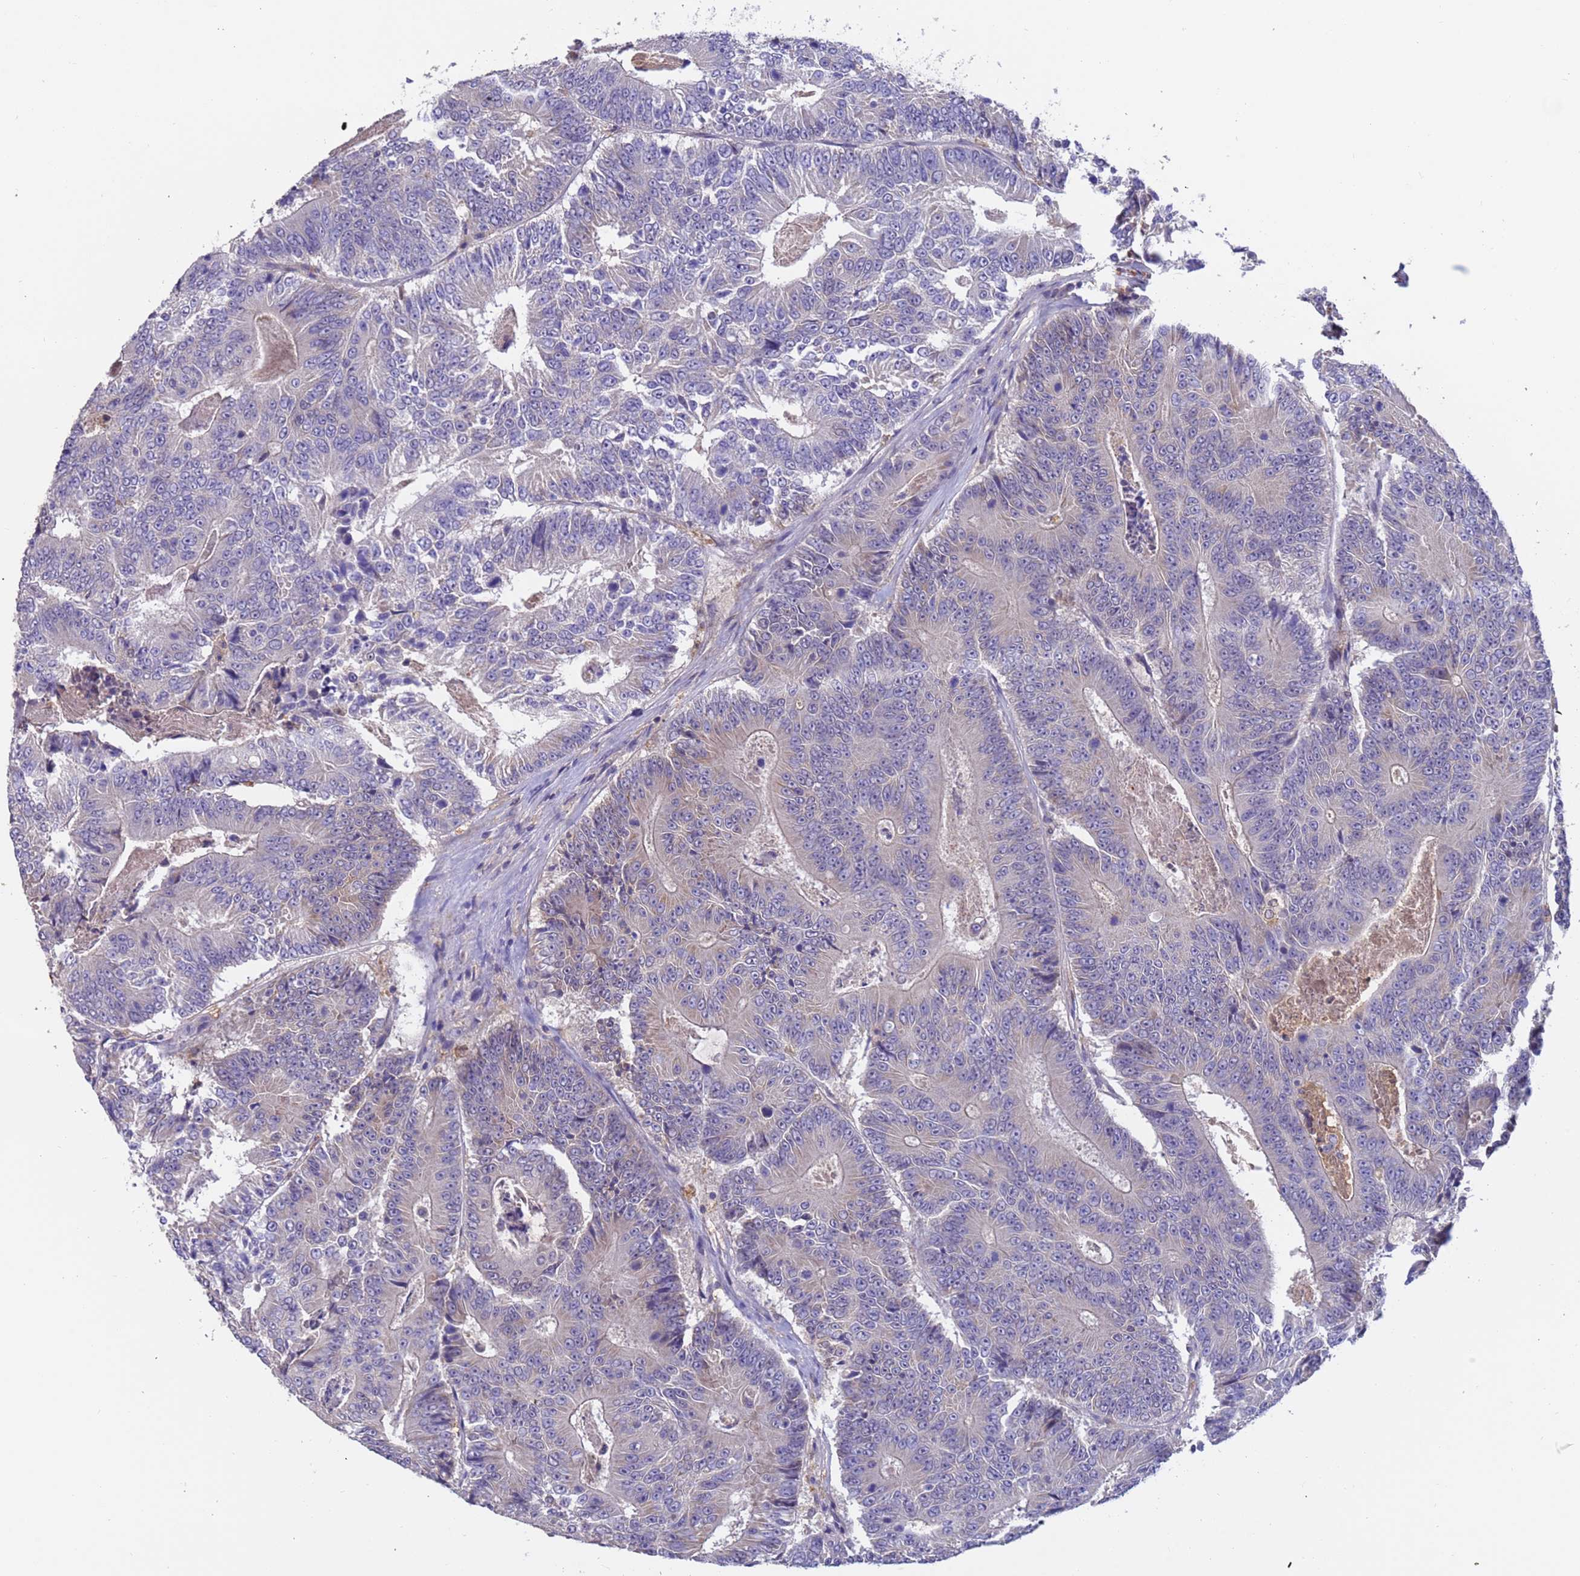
{"staining": {"intensity": "negative", "quantity": "none", "location": "none"}, "tissue": "colorectal cancer", "cell_type": "Tumor cells", "image_type": "cancer", "snomed": [{"axis": "morphology", "description": "Adenocarcinoma, NOS"}, {"axis": "topography", "description": "Colon"}], "caption": "High power microscopy micrograph of an IHC image of colorectal cancer, revealing no significant staining in tumor cells. (DAB (3,3'-diaminobenzidine) immunohistochemistry (IHC), high magnification).", "gene": "AMPD3", "patient": {"sex": "male", "age": 83}}